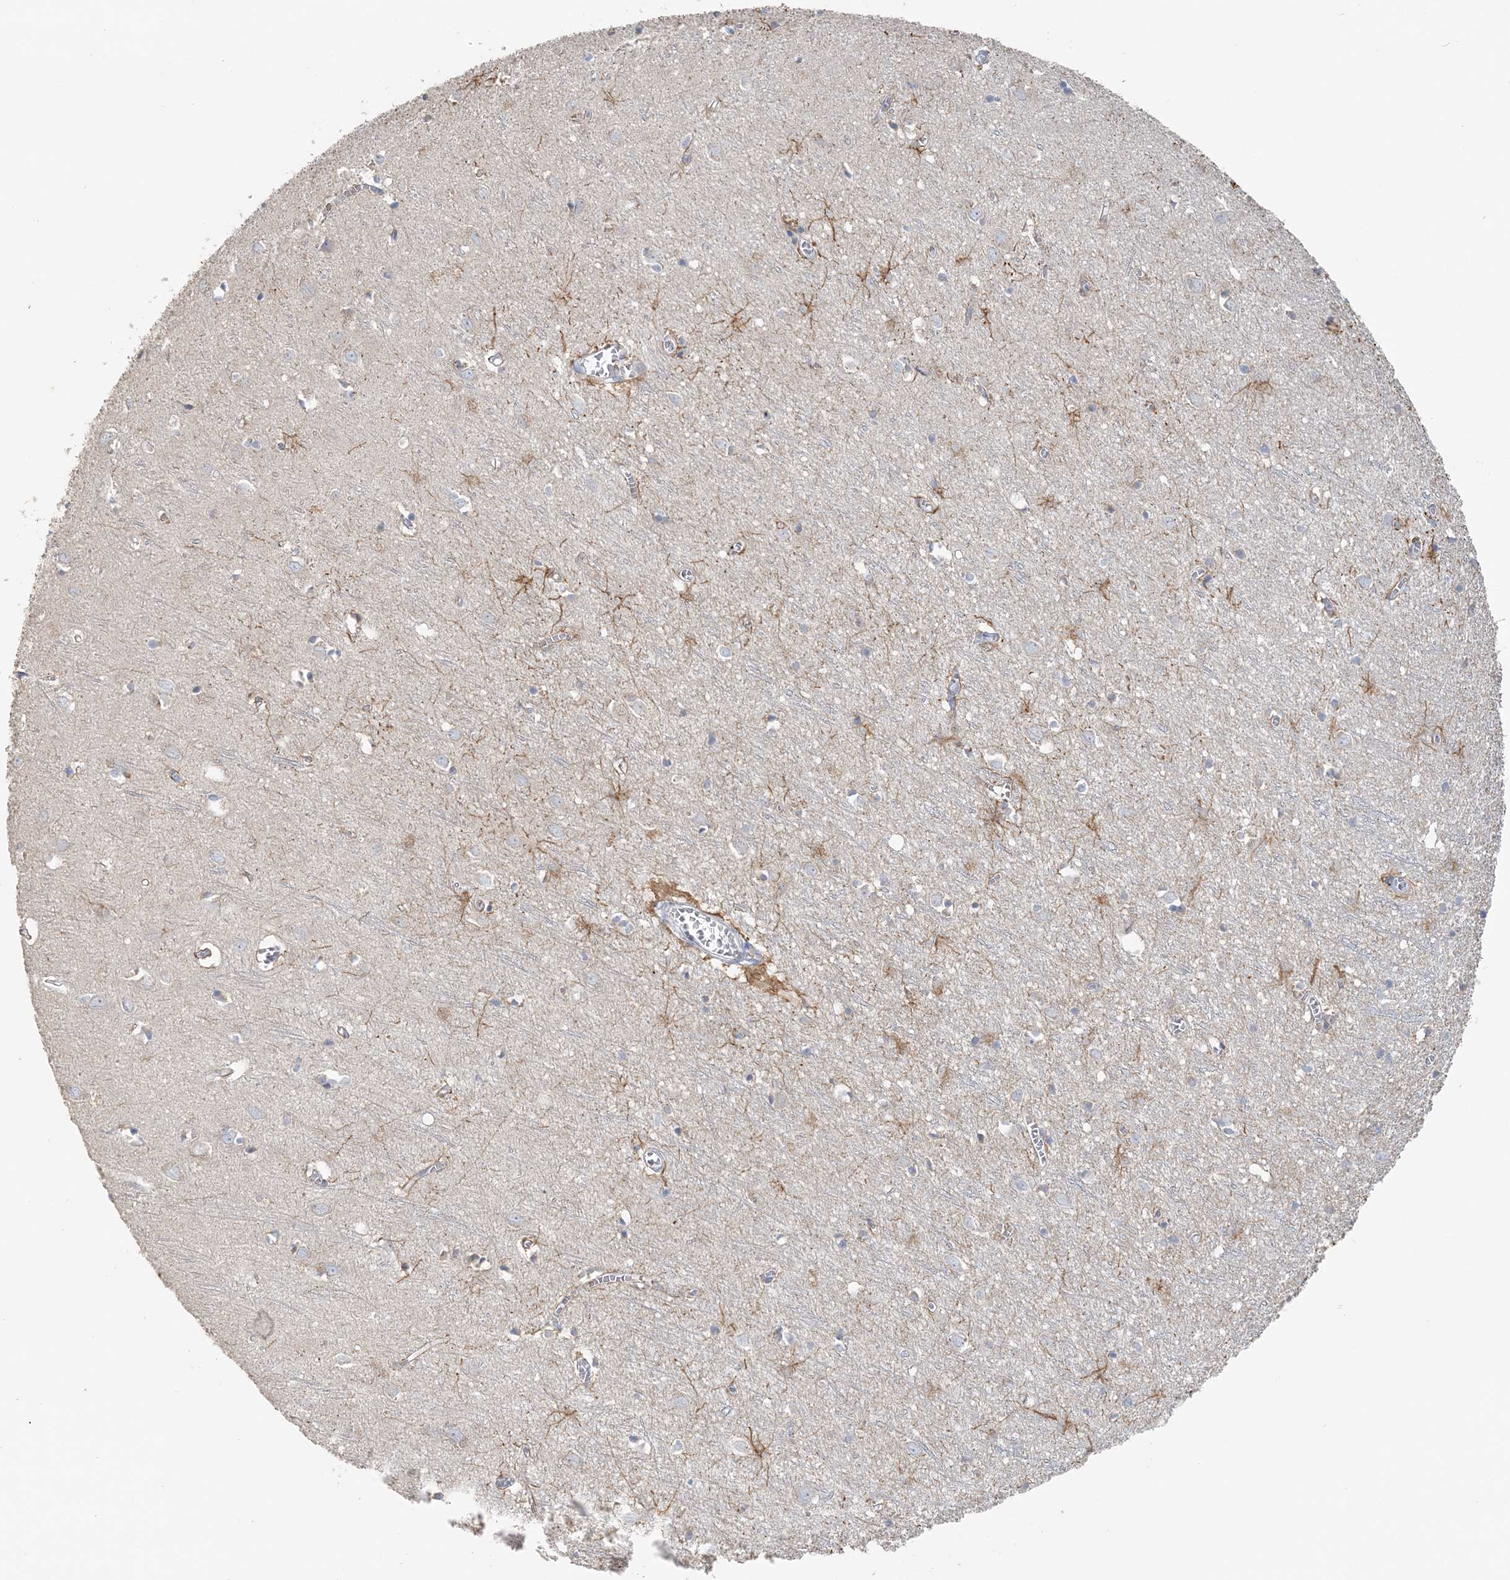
{"staining": {"intensity": "negative", "quantity": "none", "location": "none"}, "tissue": "cerebral cortex", "cell_type": "Endothelial cells", "image_type": "normal", "snomed": [{"axis": "morphology", "description": "Normal tissue, NOS"}, {"axis": "topography", "description": "Cerebral cortex"}], "caption": "The IHC image has no significant positivity in endothelial cells of cerebral cortex.", "gene": "TBC1D5", "patient": {"sex": "female", "age": 64}}